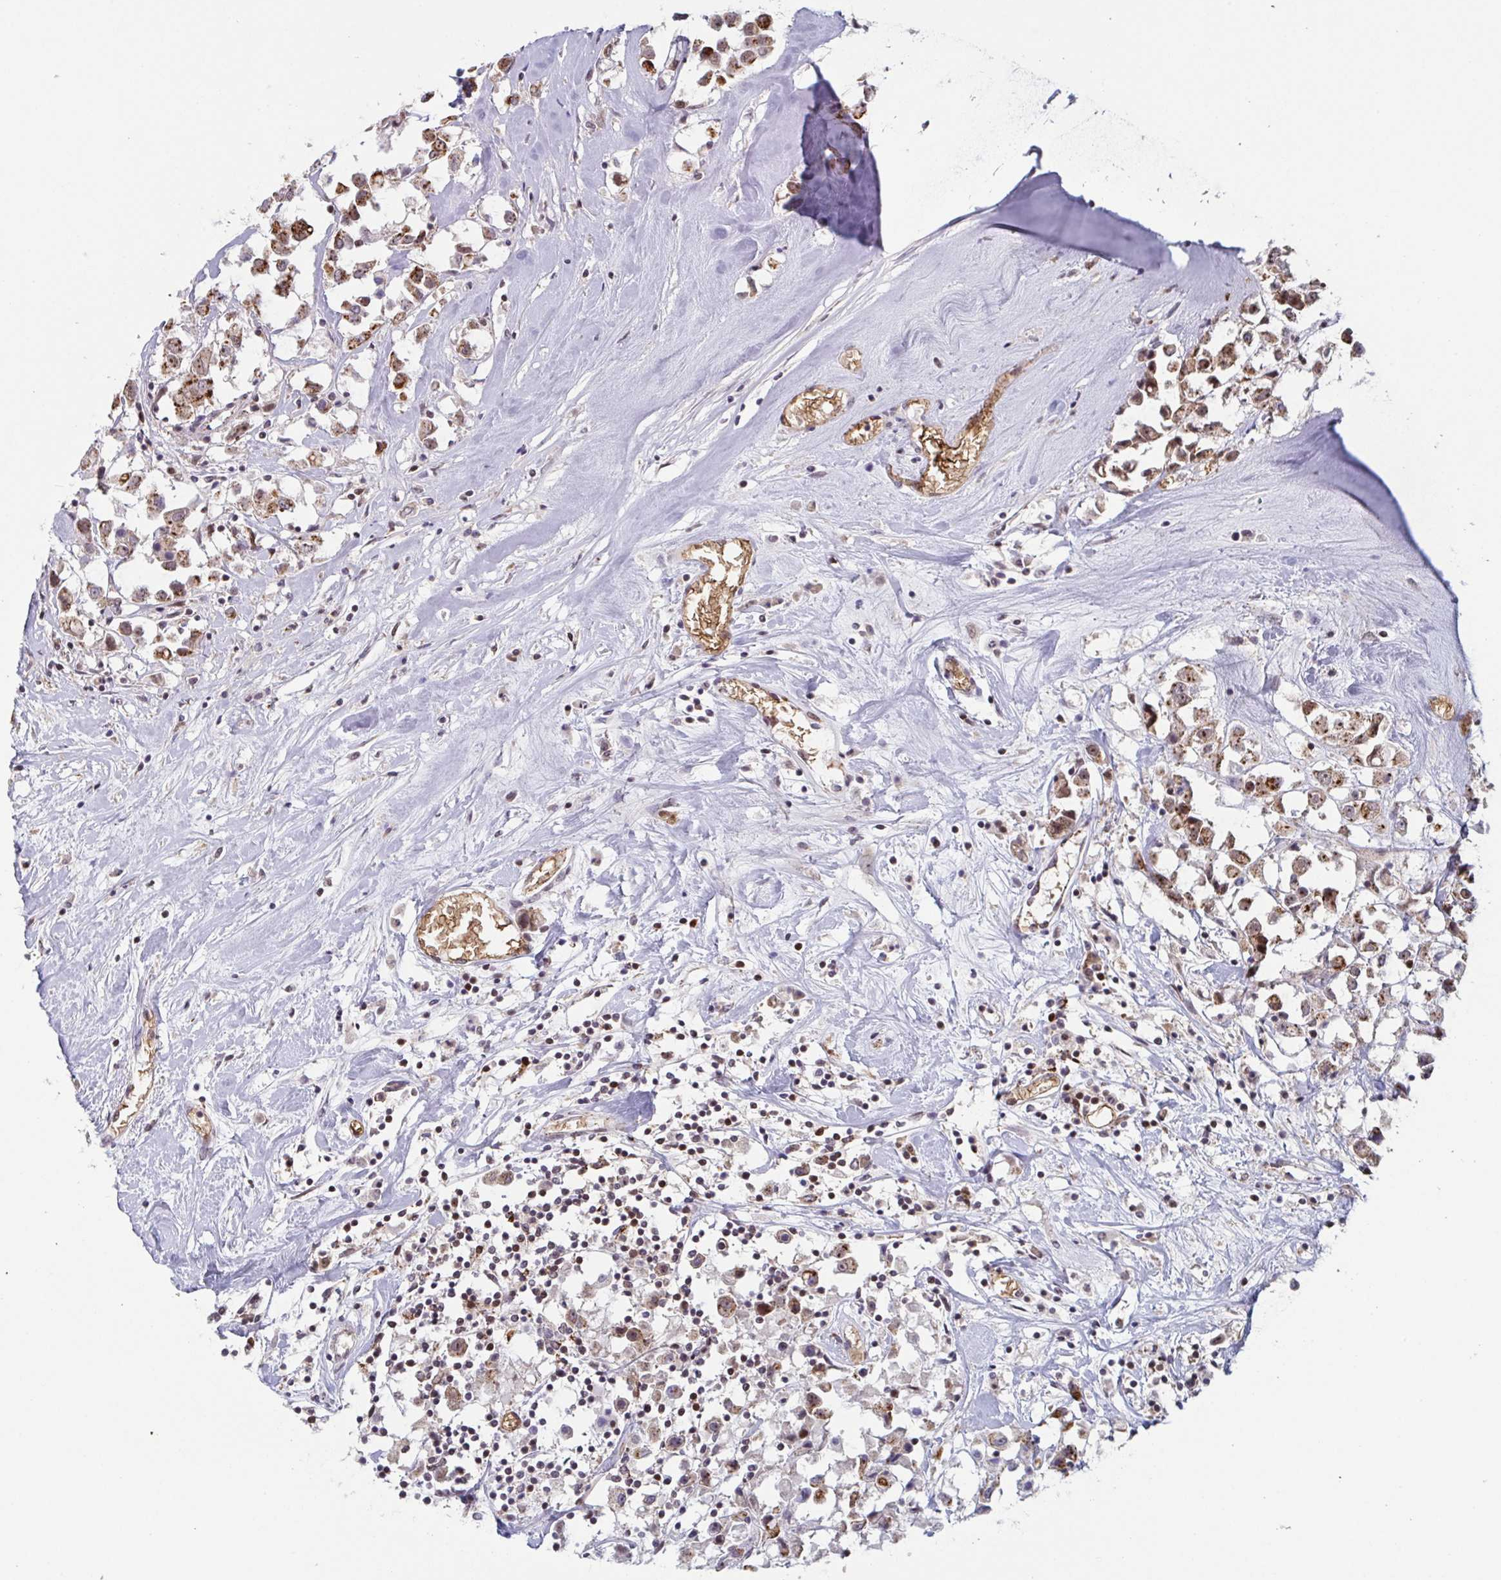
{"staining": {"intensity": "moderate", "quantity": ">75%", "location": "cytoplasmic/membranous,nuclear"}, "tissue": "breast cancer", "cell_type": "Tumor cells", "image_type": "cancer", "snomed": [{"axis": "morphology", "description": "Duct carcinoma"}, {"axis": "topography", "description": "Breast"}], "caption": "Immunohistochemistry (IHC) histopathology image of intraductal carcinoma (breast) stained for a protein (brown), which shows medium levels of moderate cytoplasmic/membranous and nuclear expression in about >75% of tumor cells.", "gene": "NLRP13", "patient": {"sex": "female", "age": 61}}